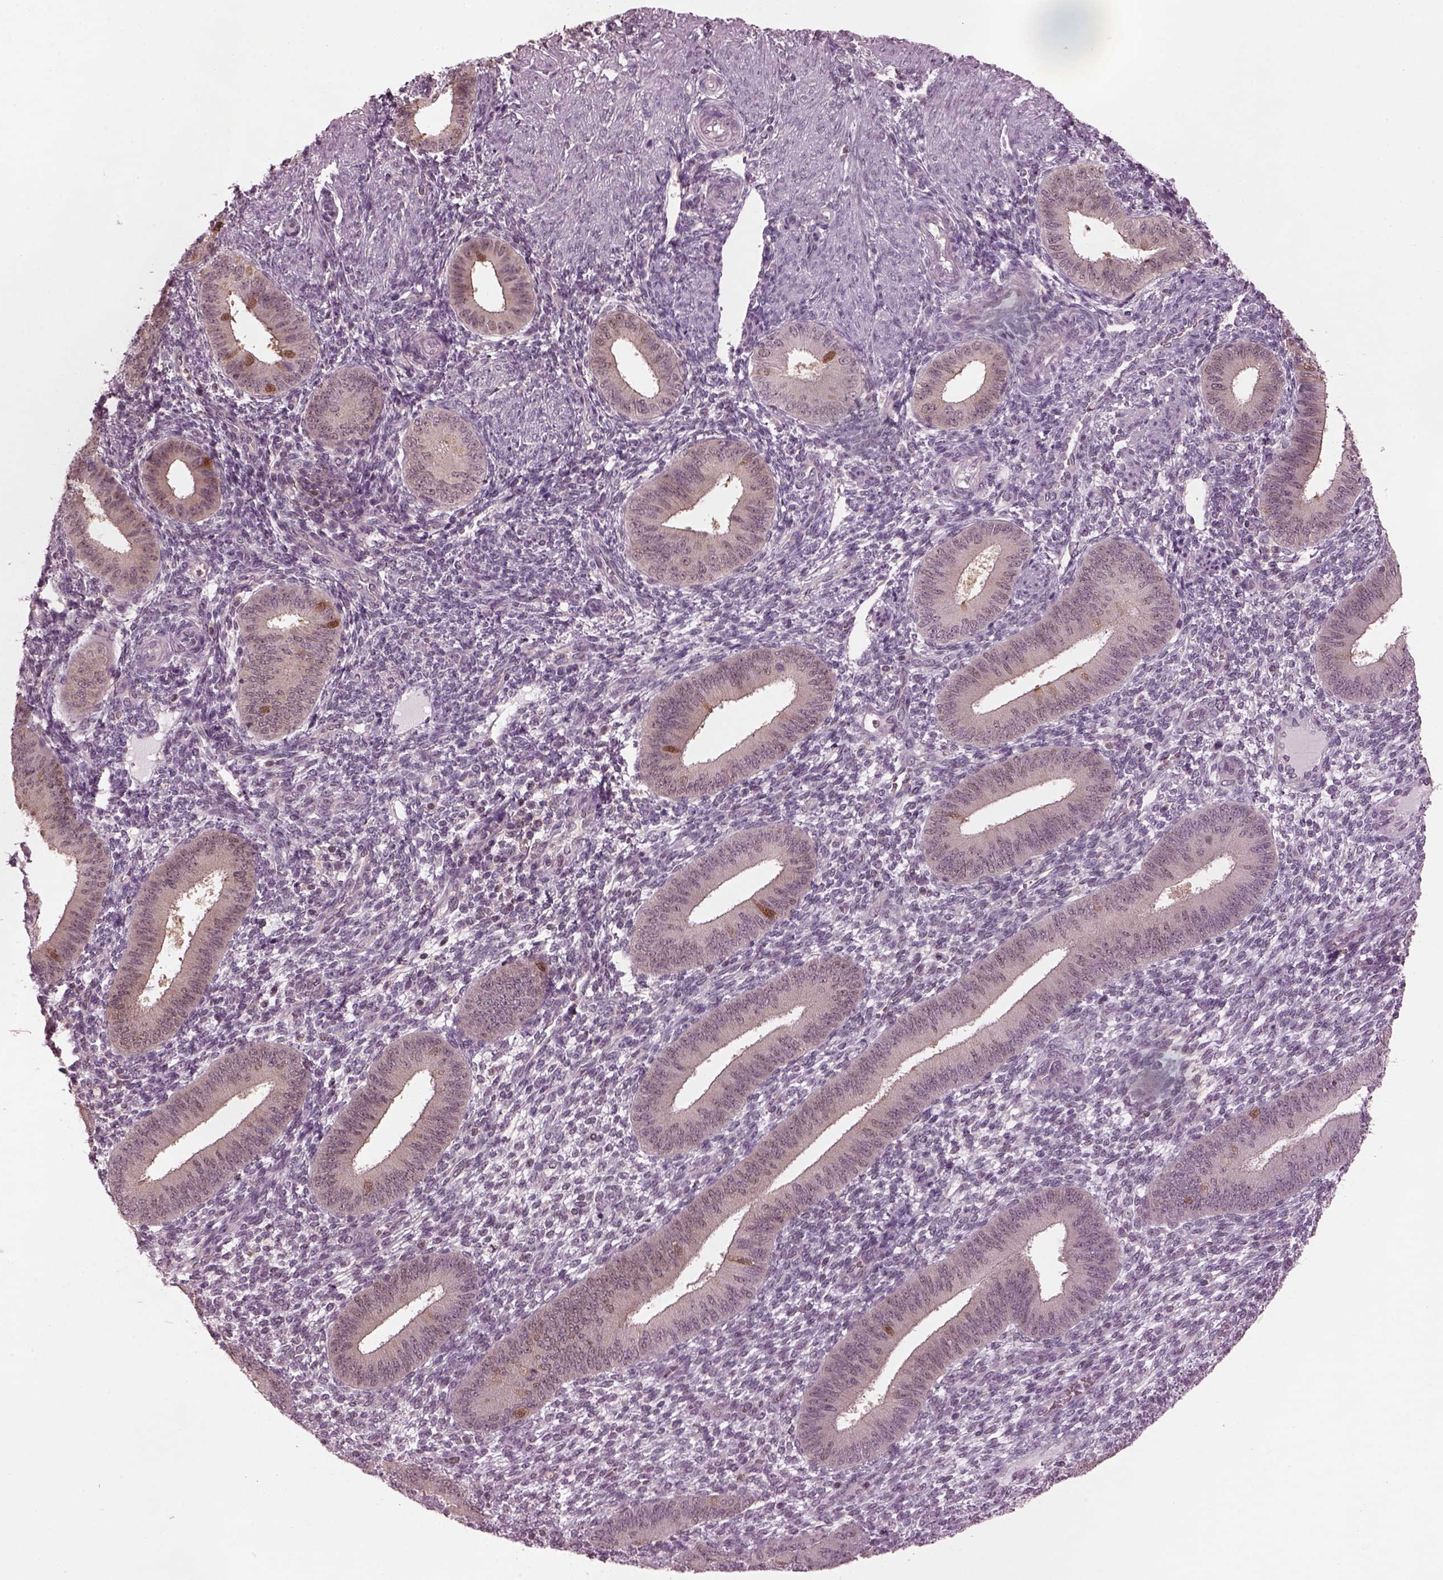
{"staining": {"intensity": "negative", "quantity": "none", "location": "none"}, "tissue": "endometrium", "cell_type": "Cells in endometrial stroma", "image_type": "normal", "snomed": [{"axis": "morphology", "description": "Normal tissue, NOS"}, {"axis": "topography", "description": "Endometrium"}], "caption": "The image demonstrates no staining of cells in endometrial stroma in normal endometrium.", "gene": "SRI", "patient": {"sex": "female", "age": 39}}